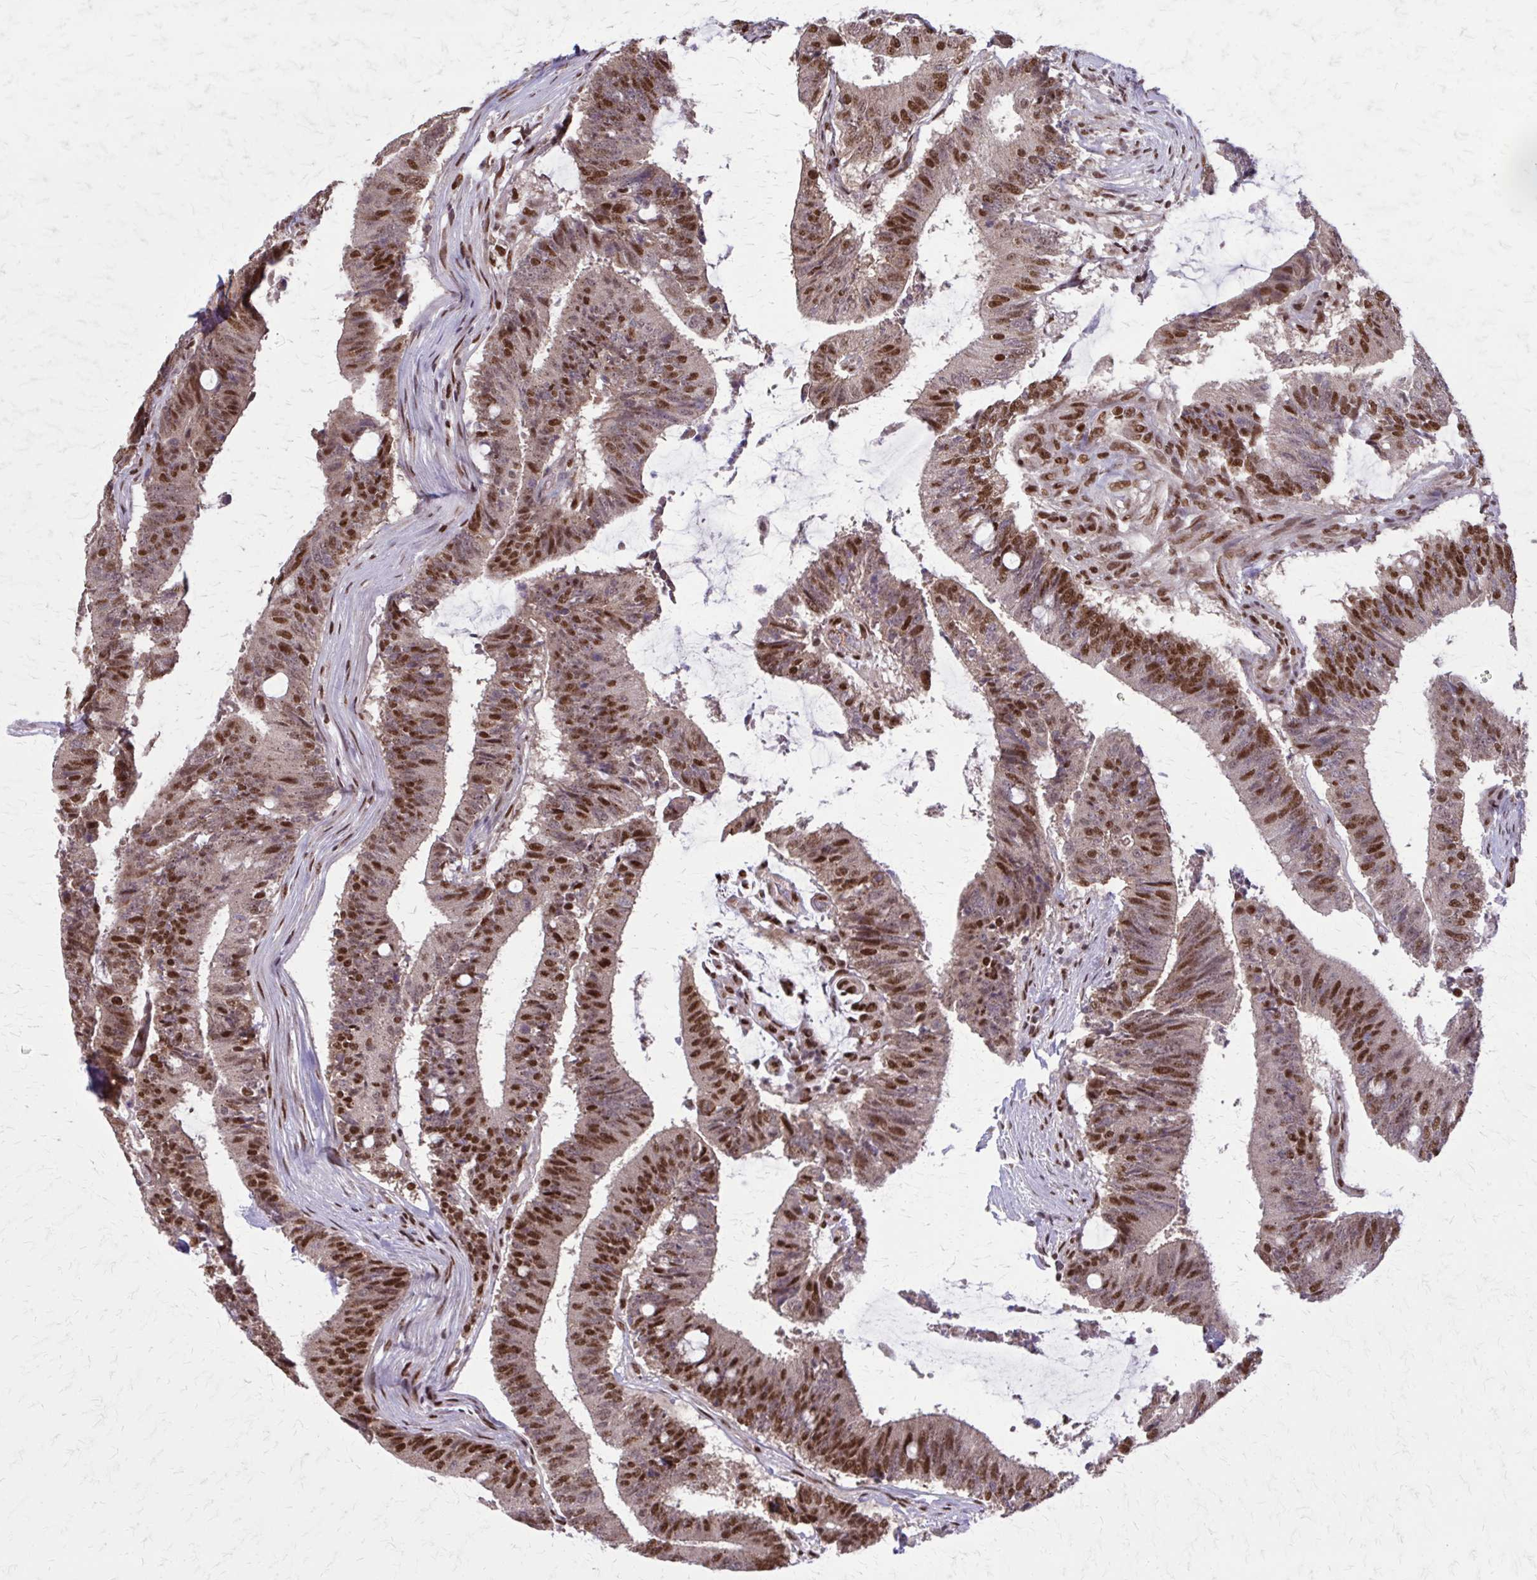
{"staining": {"intensity": "strong", "quantity": ">75%", "location": "nuclear"}, "tissue": "colorectal cancer", "cell_type": "Tumor cells", "image_type": "cancer", "snomed": [{"axis": "morphology", "description": "Adenocarcinoma, NOS"}, {"axis": "topography", "description": "Colon"}], "caption": "Immunohistochemical staining of human colorectal cancer shows high levels of strong nuclear protein staining in about >75% of tumor cells.", "gene": "TTF1", "patient": {"sex": "female", "age": 43}}